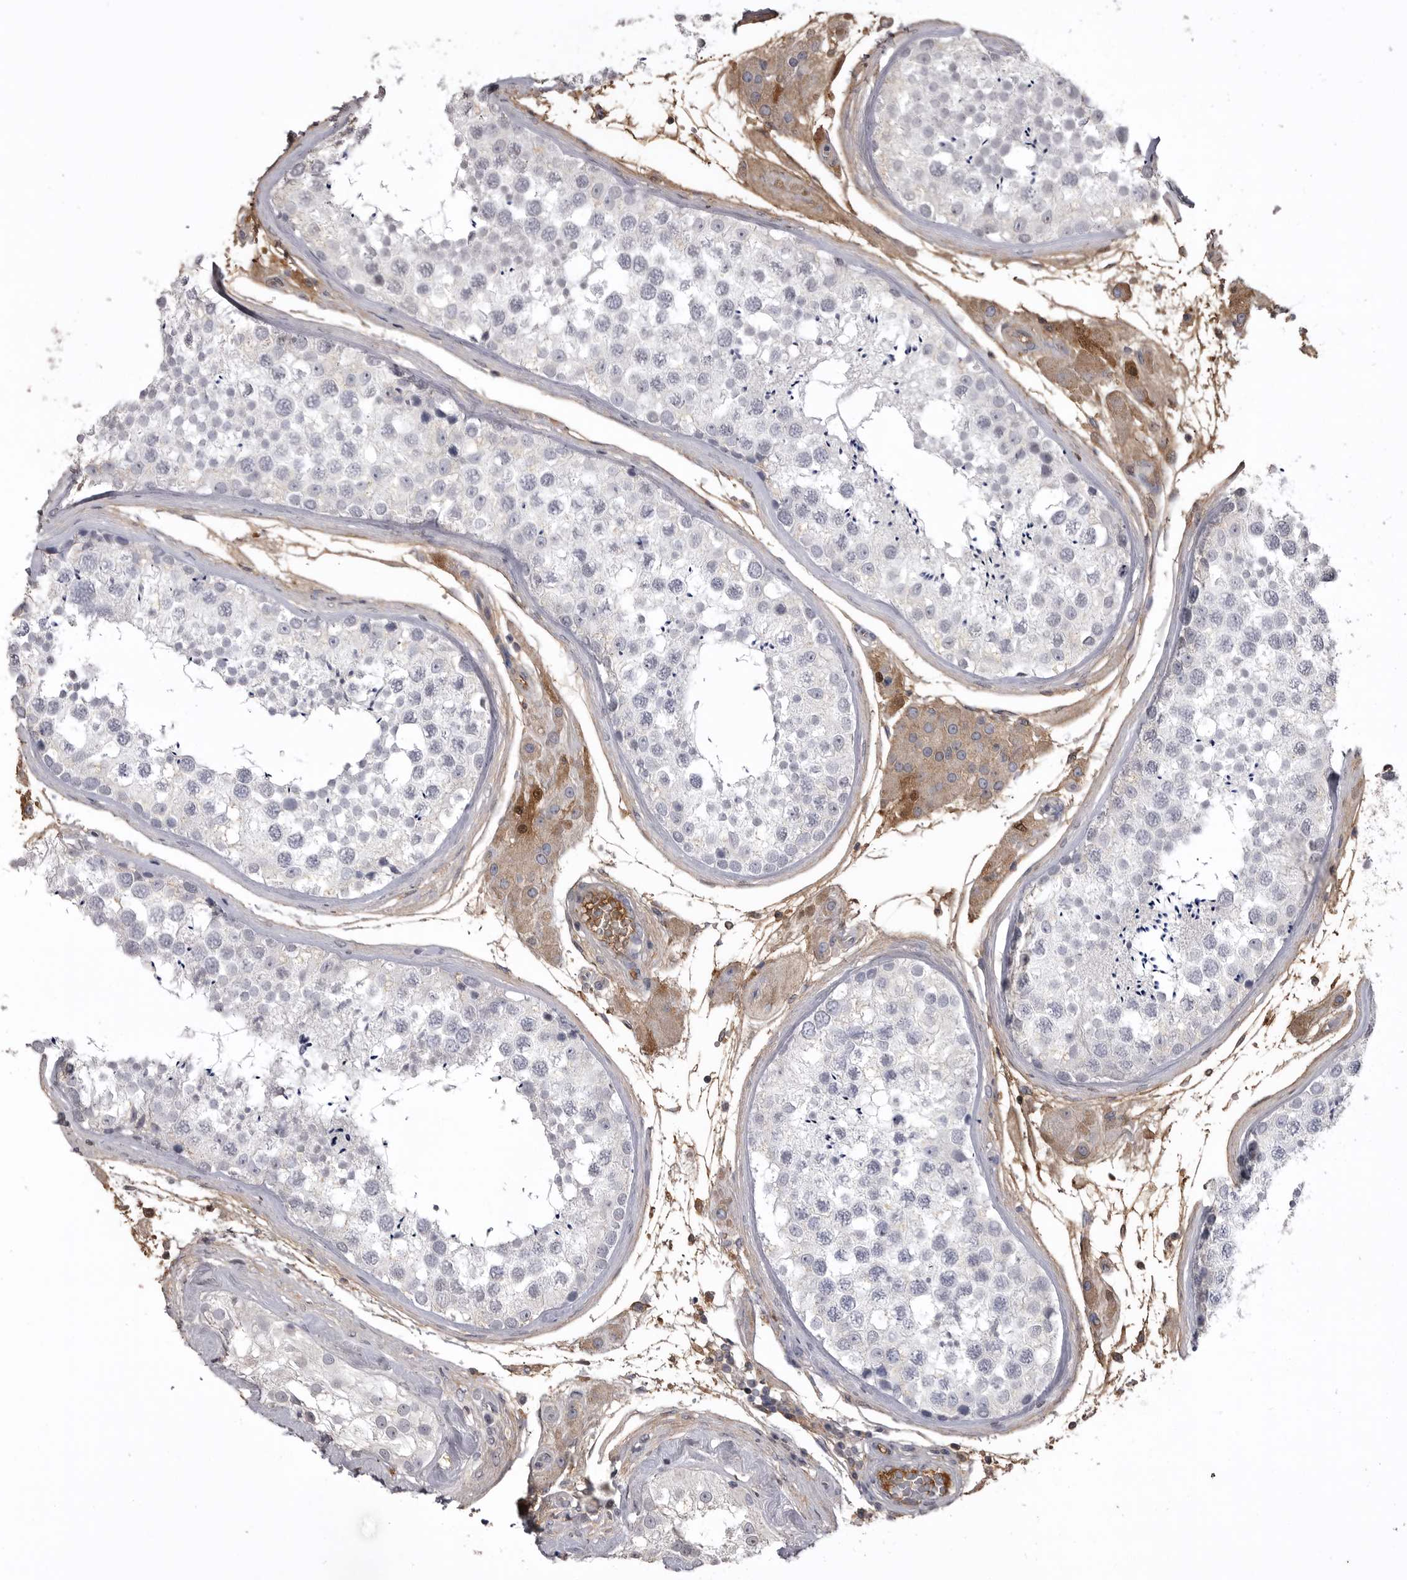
{"staining": {"intensity": "moderate", "quantity": "<25%", "location": "nuclear"}, "tissue": "testis", "cell_type": "Cells in seminiferous ducts", "image_type": "normal", "snomed": [{"axis": "morphology", "description": "Normal tissue, NOS"}, {"axis": "topography", "description": "Testis"}], "caption": "Human testis stained for a protein (brown) displays moderate nuclear positive expression in about <25% of cells in seminiferous ducts.", "gene": "AHSG", "patient": {"sex": "male", "age": 46}}